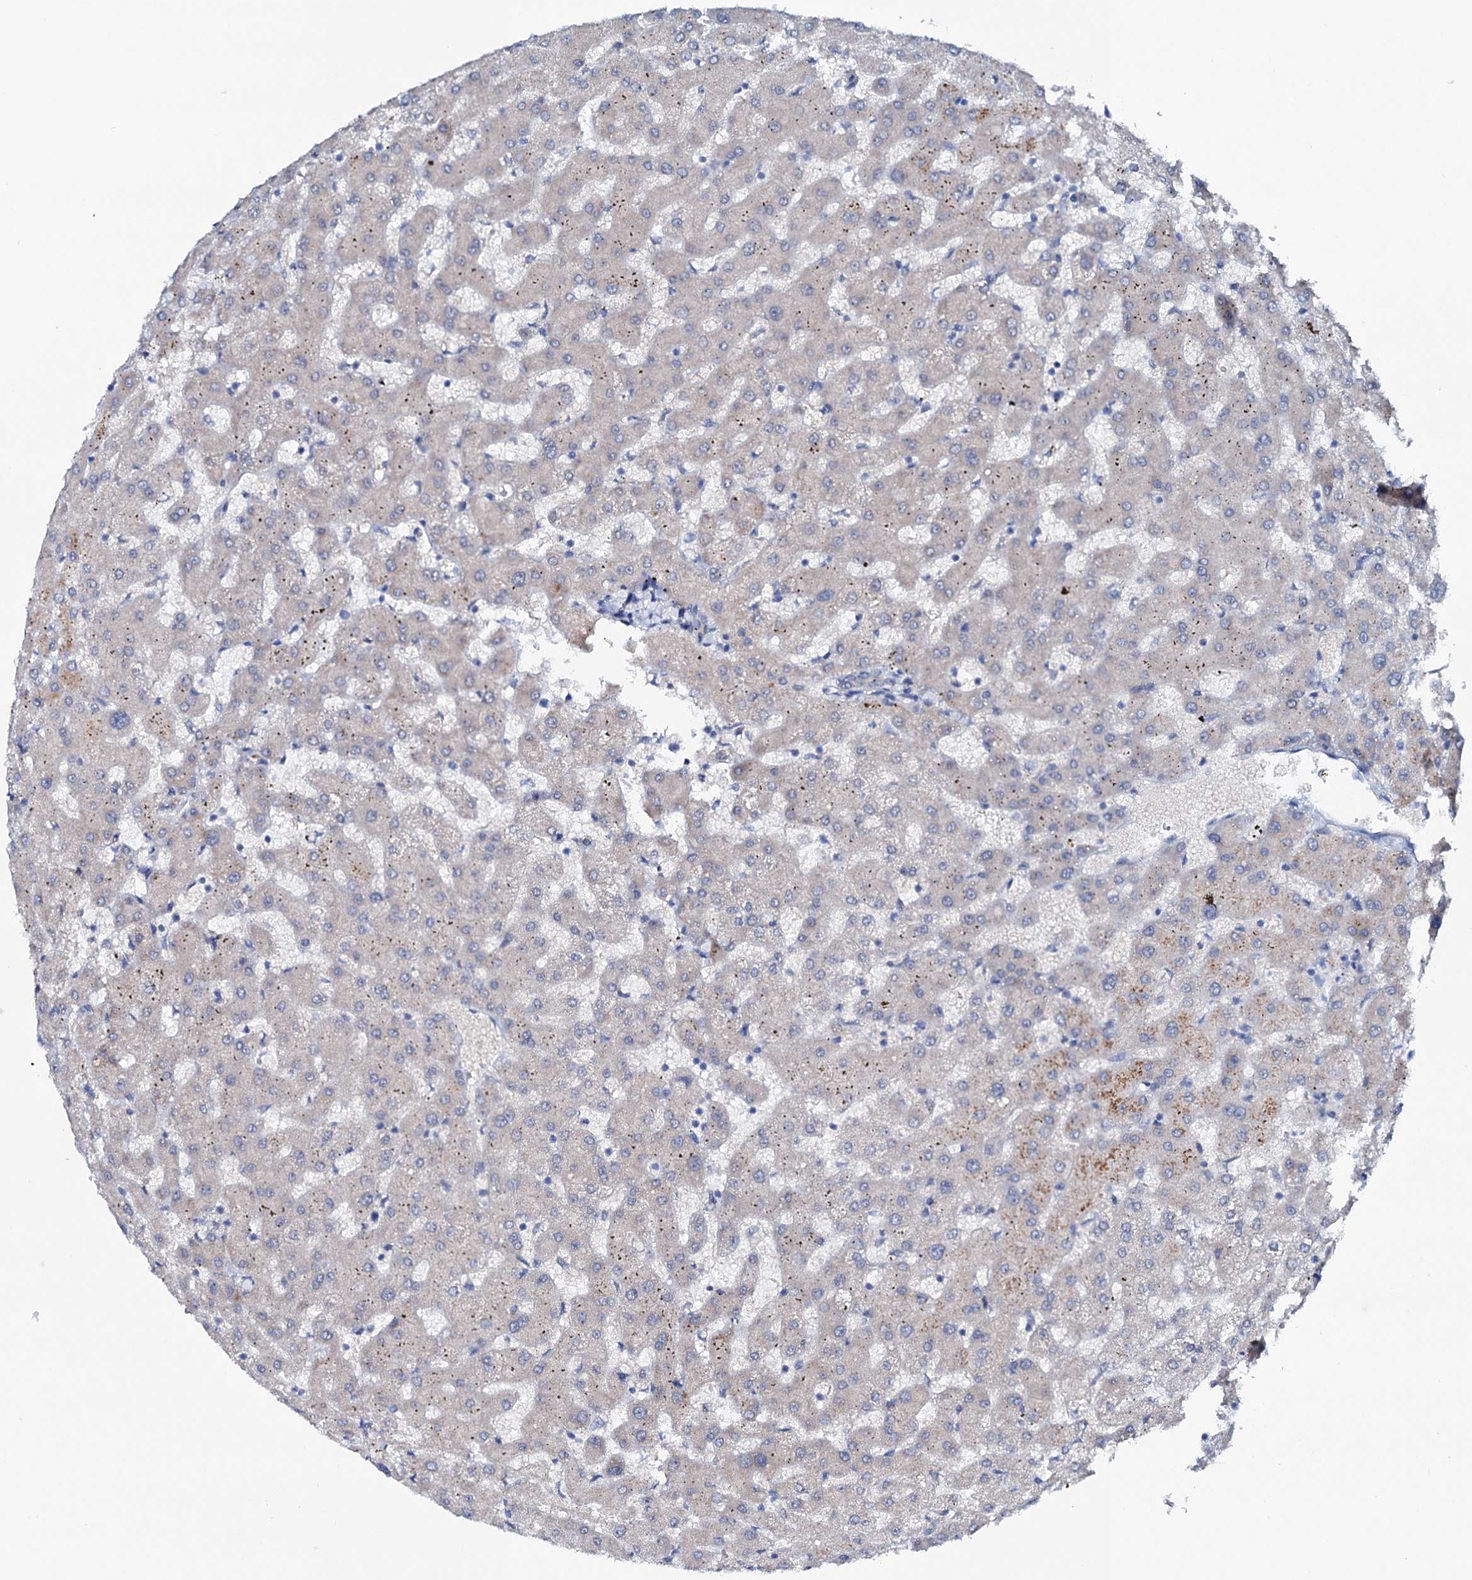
{"staining": {"intensity": "negative", "quantity": "none", "location": "none"}, "tissue": "liver", "cell_type": "Cholangiocytes", "image_type": "normal", "snomed": [{"axis": "morphology", "description": "Normal tissue, NOS"}, {"axis": "topography", "description": "Liver"}], "caption": "Photomicrograph shows no protein positivity in cholangiocytes of benign liver. Nuclei are stained in blue.", "gene": "SHROOM1", "patient": {"sex": "female", "age": 63}}